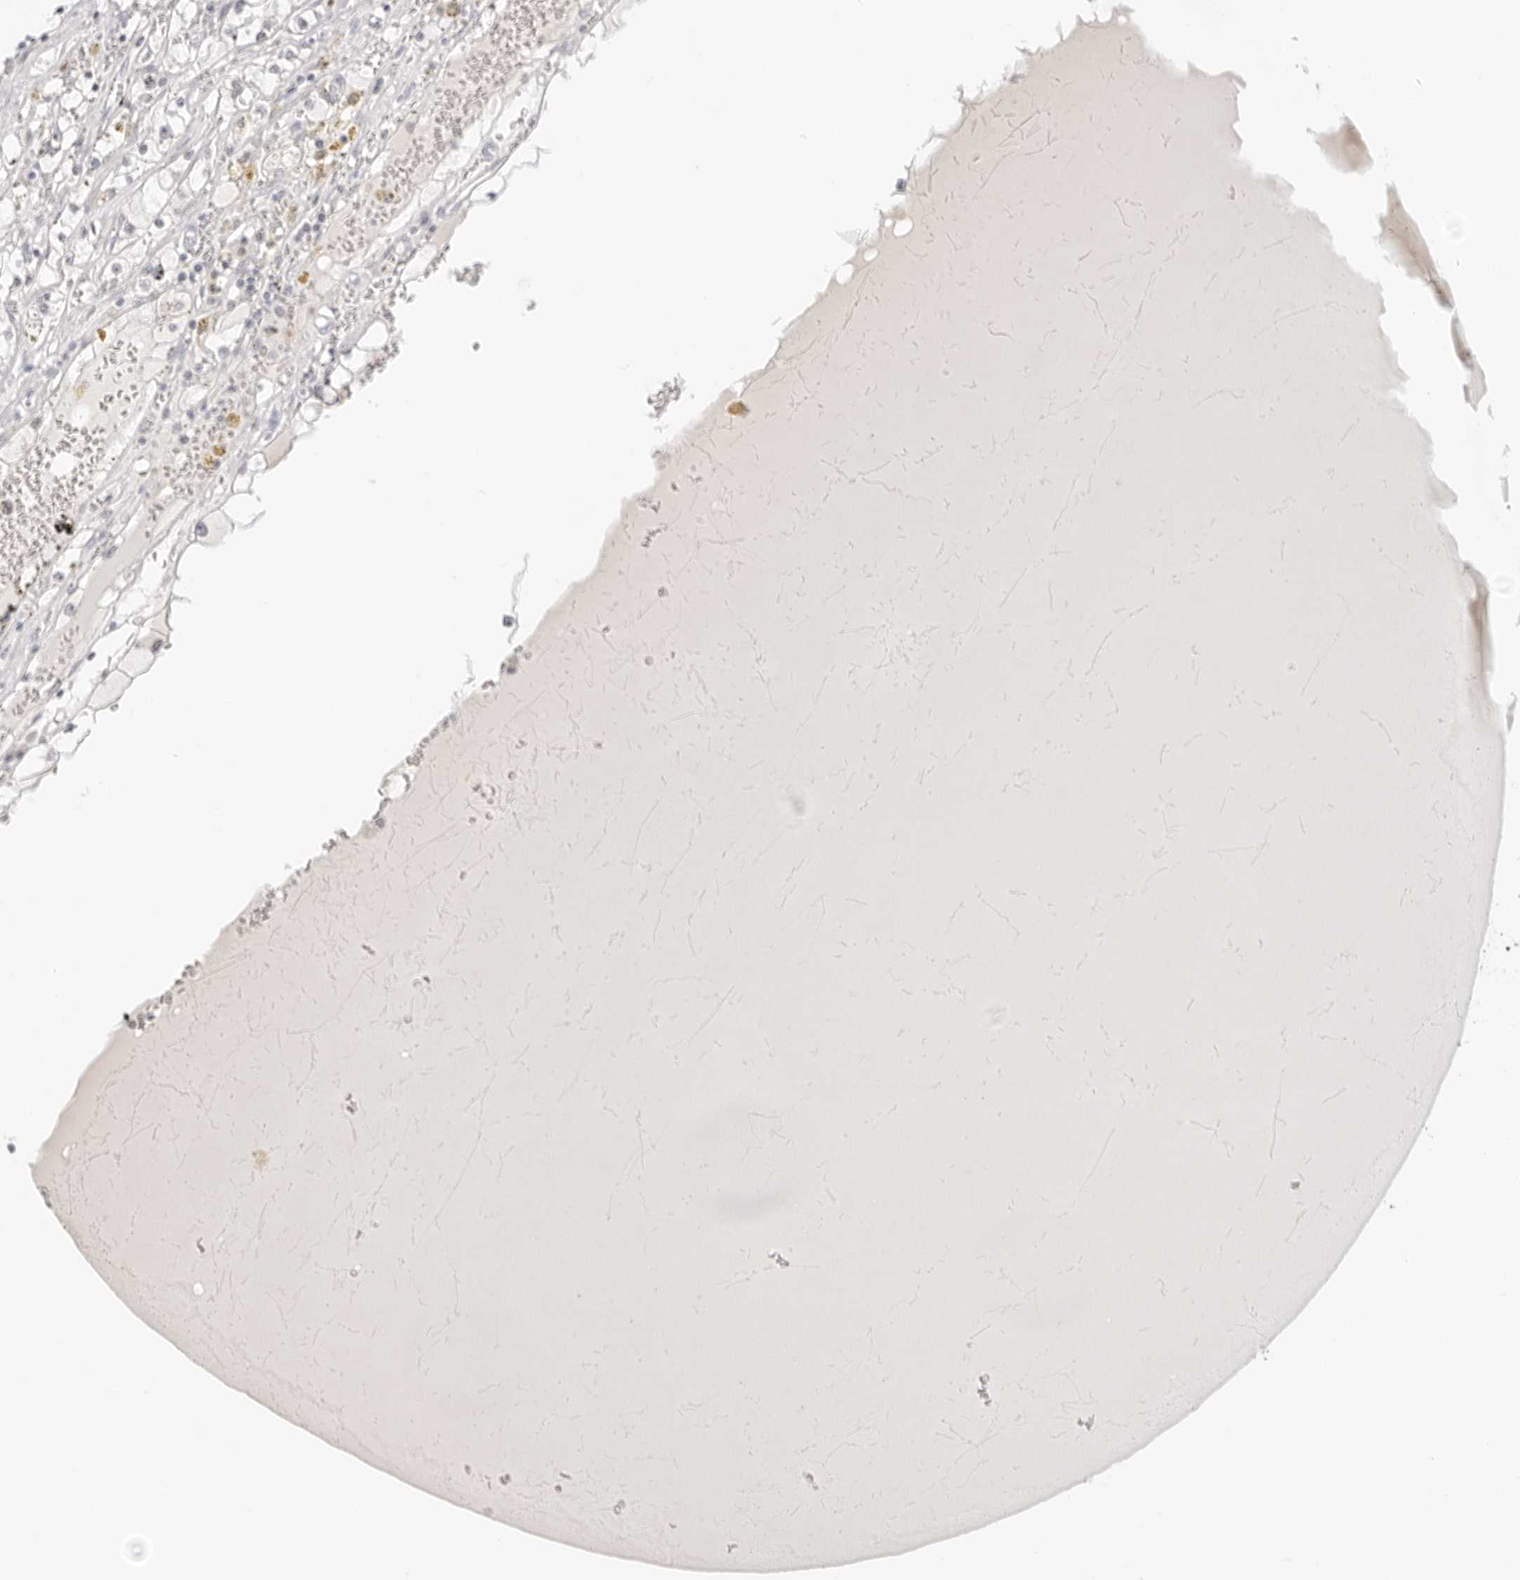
{"staining": {"intensity": "negative", "quantity": "none", "location": "none"}, "tissue": "renal cancer", "cell_type": "Tumor cells", "image_type": "cancer", "snomed": [{"axis": "morphology", "description": "Adenocarcinoma, NOS"}, {"axis": "topography", "description": "Kidney"}], "caption": "Immunohistochemical staining of adenocarcinoma (renal) demonstrates no significant staining in tumor cells. Brightfield microscopy of IHC stained with DAB (brown) and hematoxylin (blue), captured at high magnification.", "gene": "MSH6", "patient": {"sex": "male", "age": 56}}